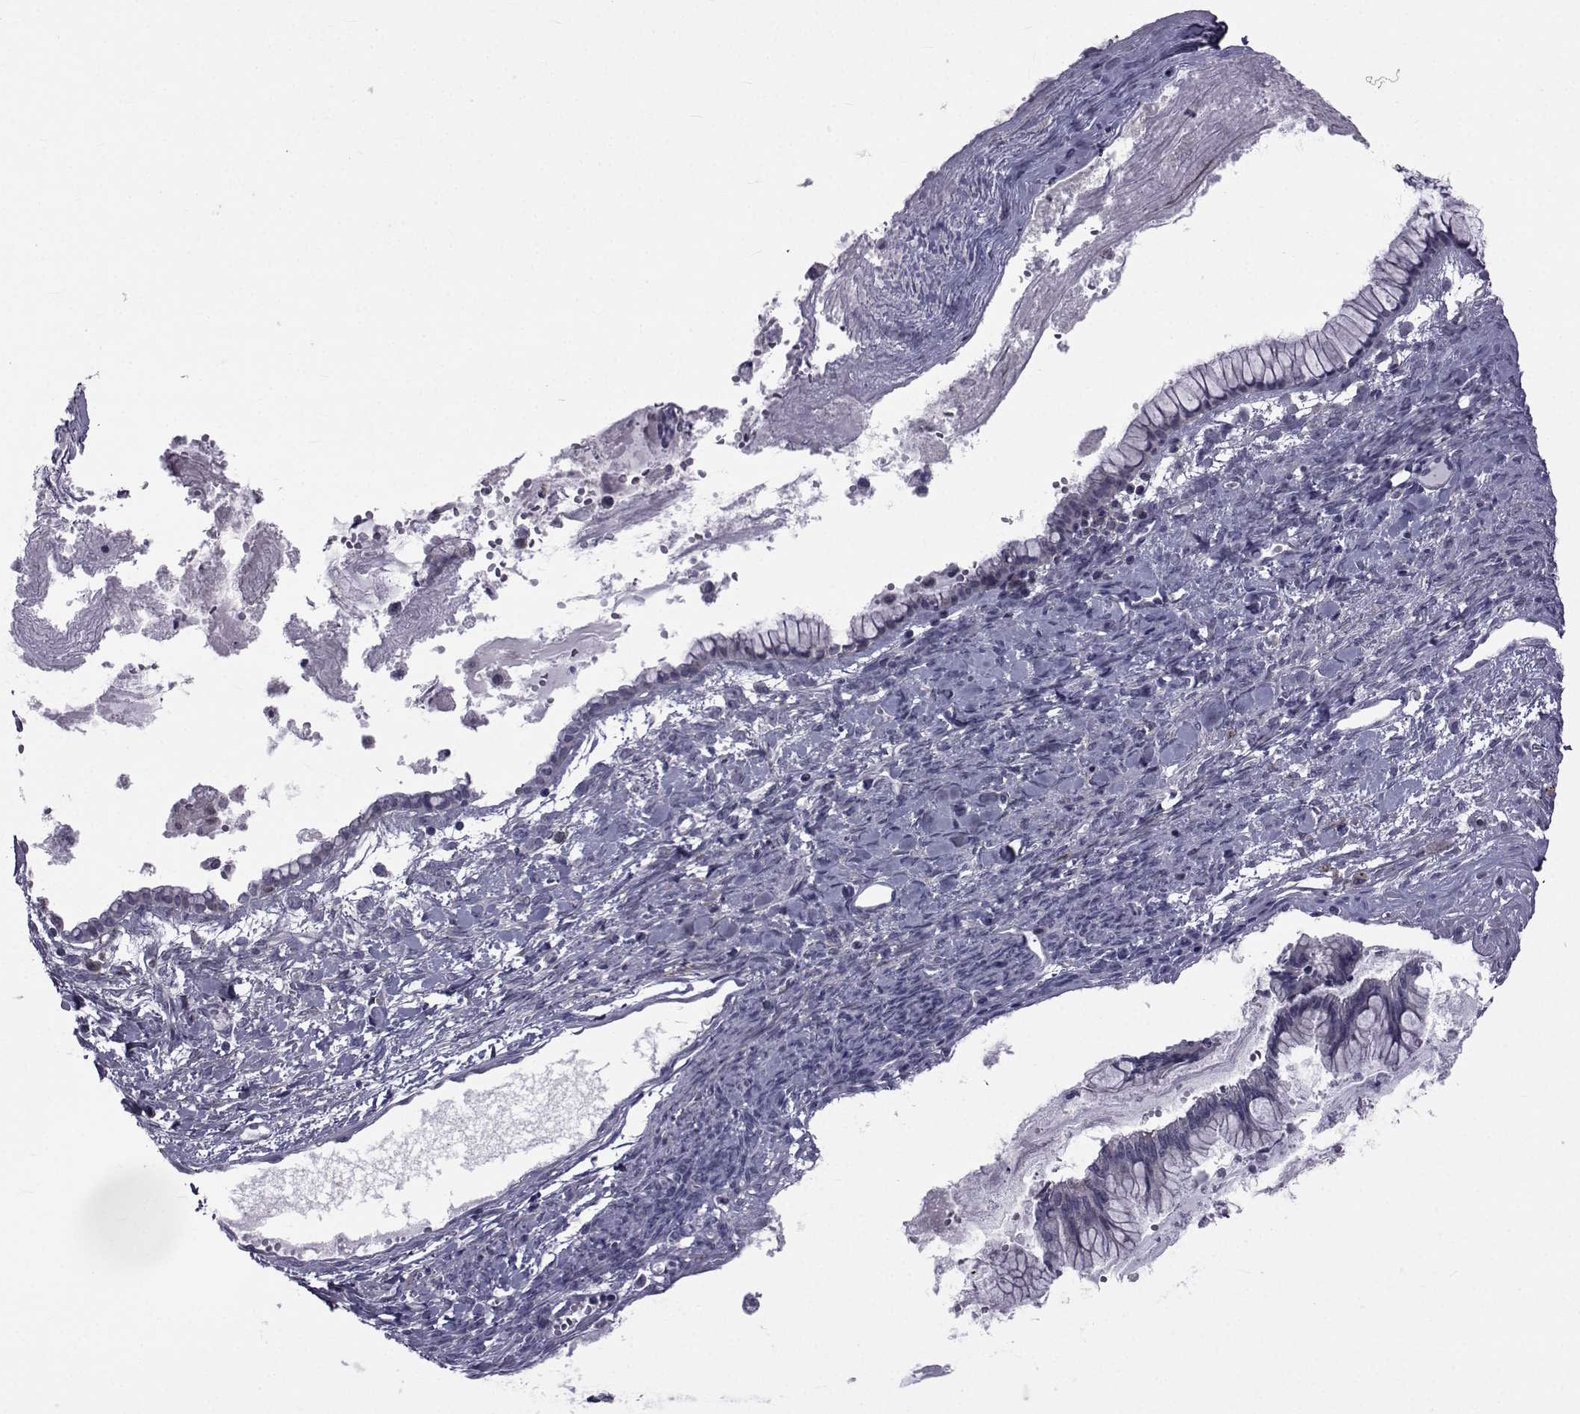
{"staining": {"intensity": "negative", "quantity": "none", "location": "none"}, "tissue": "ovarian cancer", "cell_type": "Tumor cells", "image_type": "cancer", "snomed": [{"axis": "morphology", "description": "Cystadenocarcinoma, mucinous, NOS"}, {"axis": "topography", "description": "Ovary"}], "caption": "There is no significant expression in tumor cells of ovarian cancer.", "gene": "SLC30A10", "patient": {"sex": "female", "age": 67}}